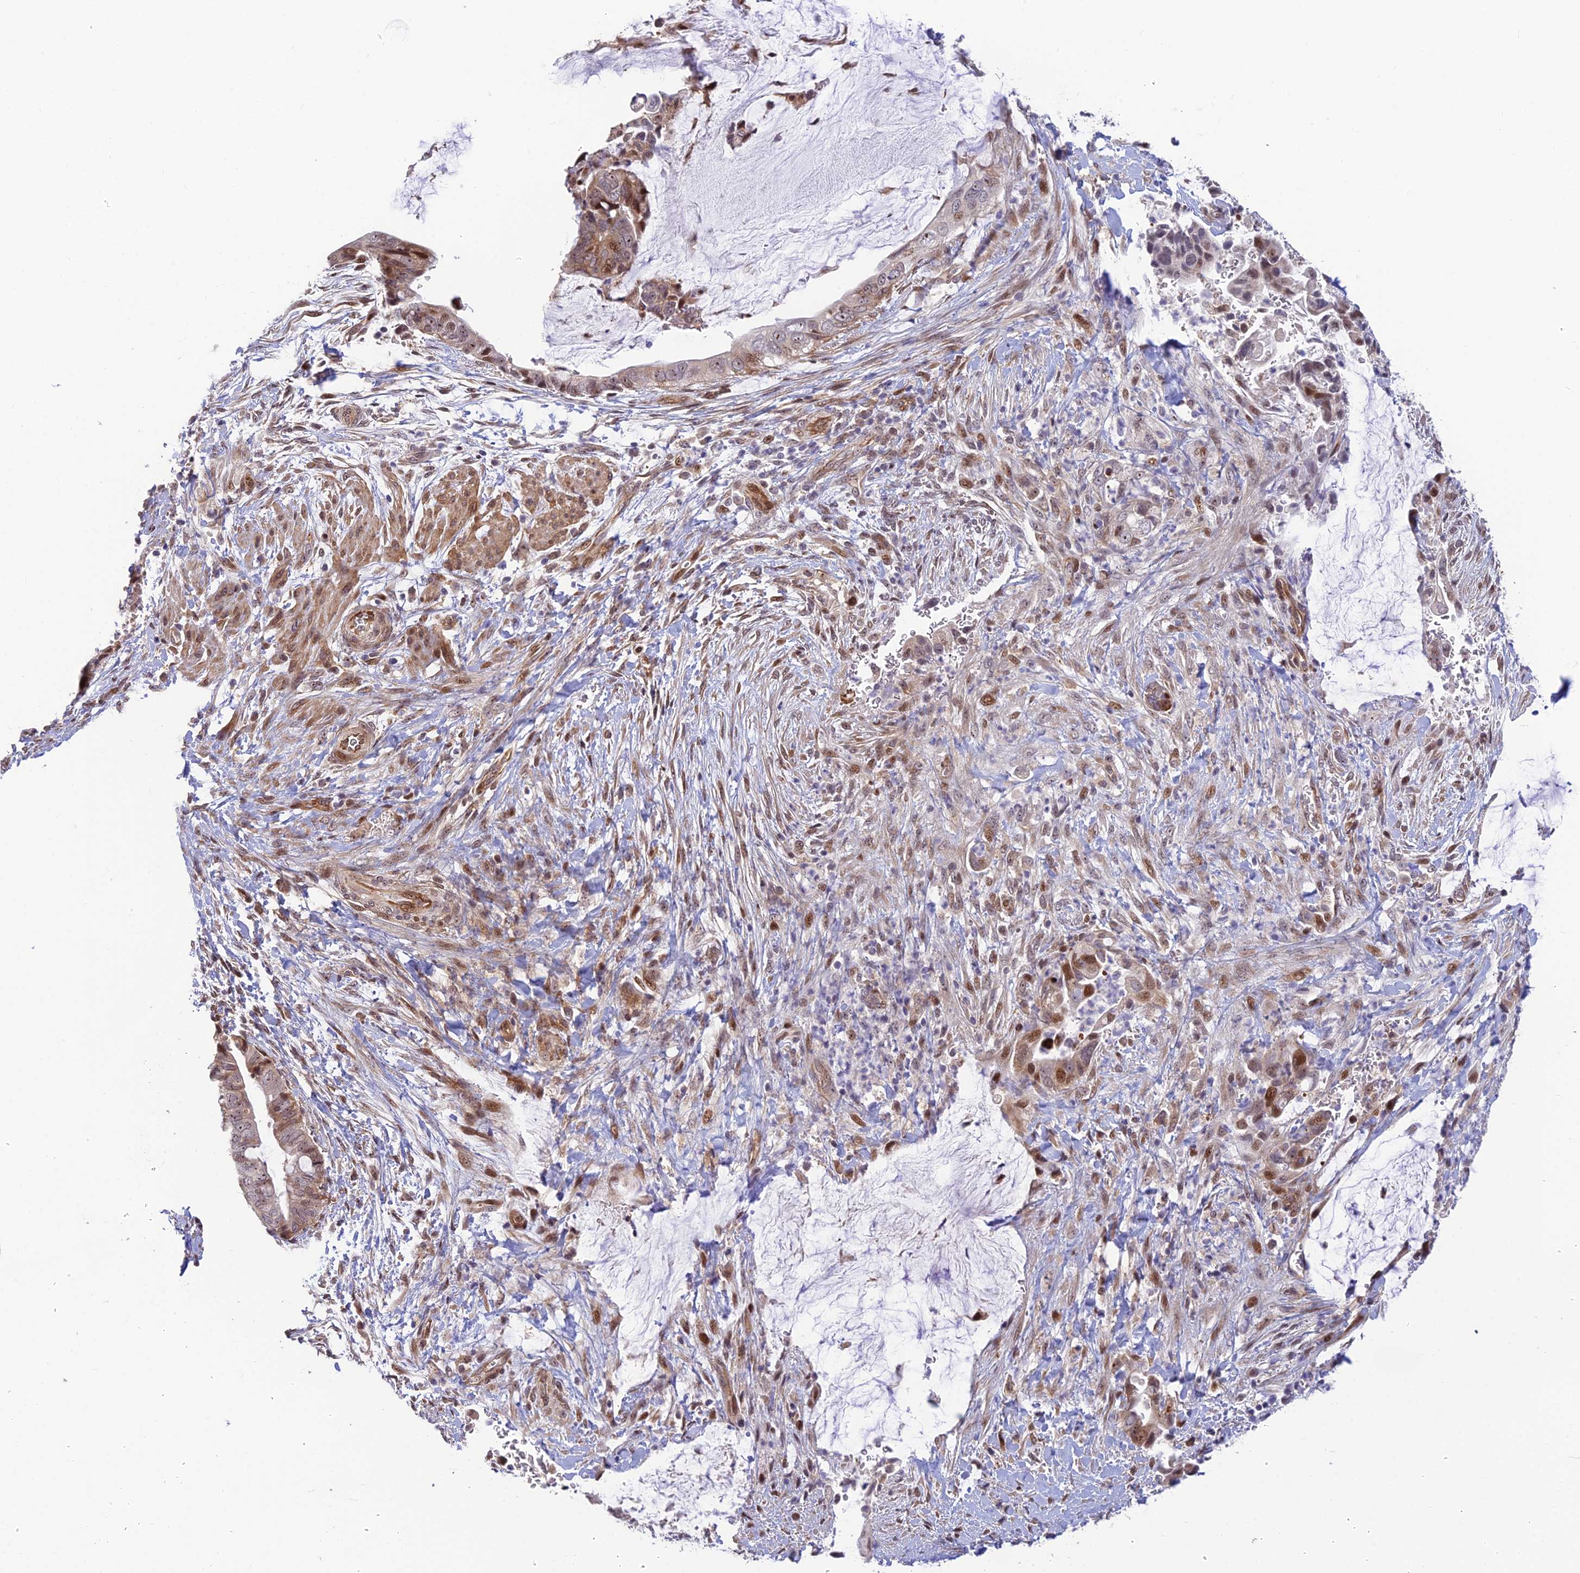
{"staining": {"intensity": "moderate", "quantity": "<25%", "location": "nuclear"}, "tissue": "pancreatic cancer", "cell_type": "Tumor cells", "image_type": "cancer", "snomed": [{"axis": "morphology", "description": "Adenocarcinoma, NOS"}, {"axis": "topography", "description": "Pancreas"}], "caption": "Moderate nuclear protein staining is identified in approximately <25% of tumor cells in pancreatic cancer (adenocarcinoma).", "gene": "UFSP2", "patient": {"sex": "male", "age": 75}}